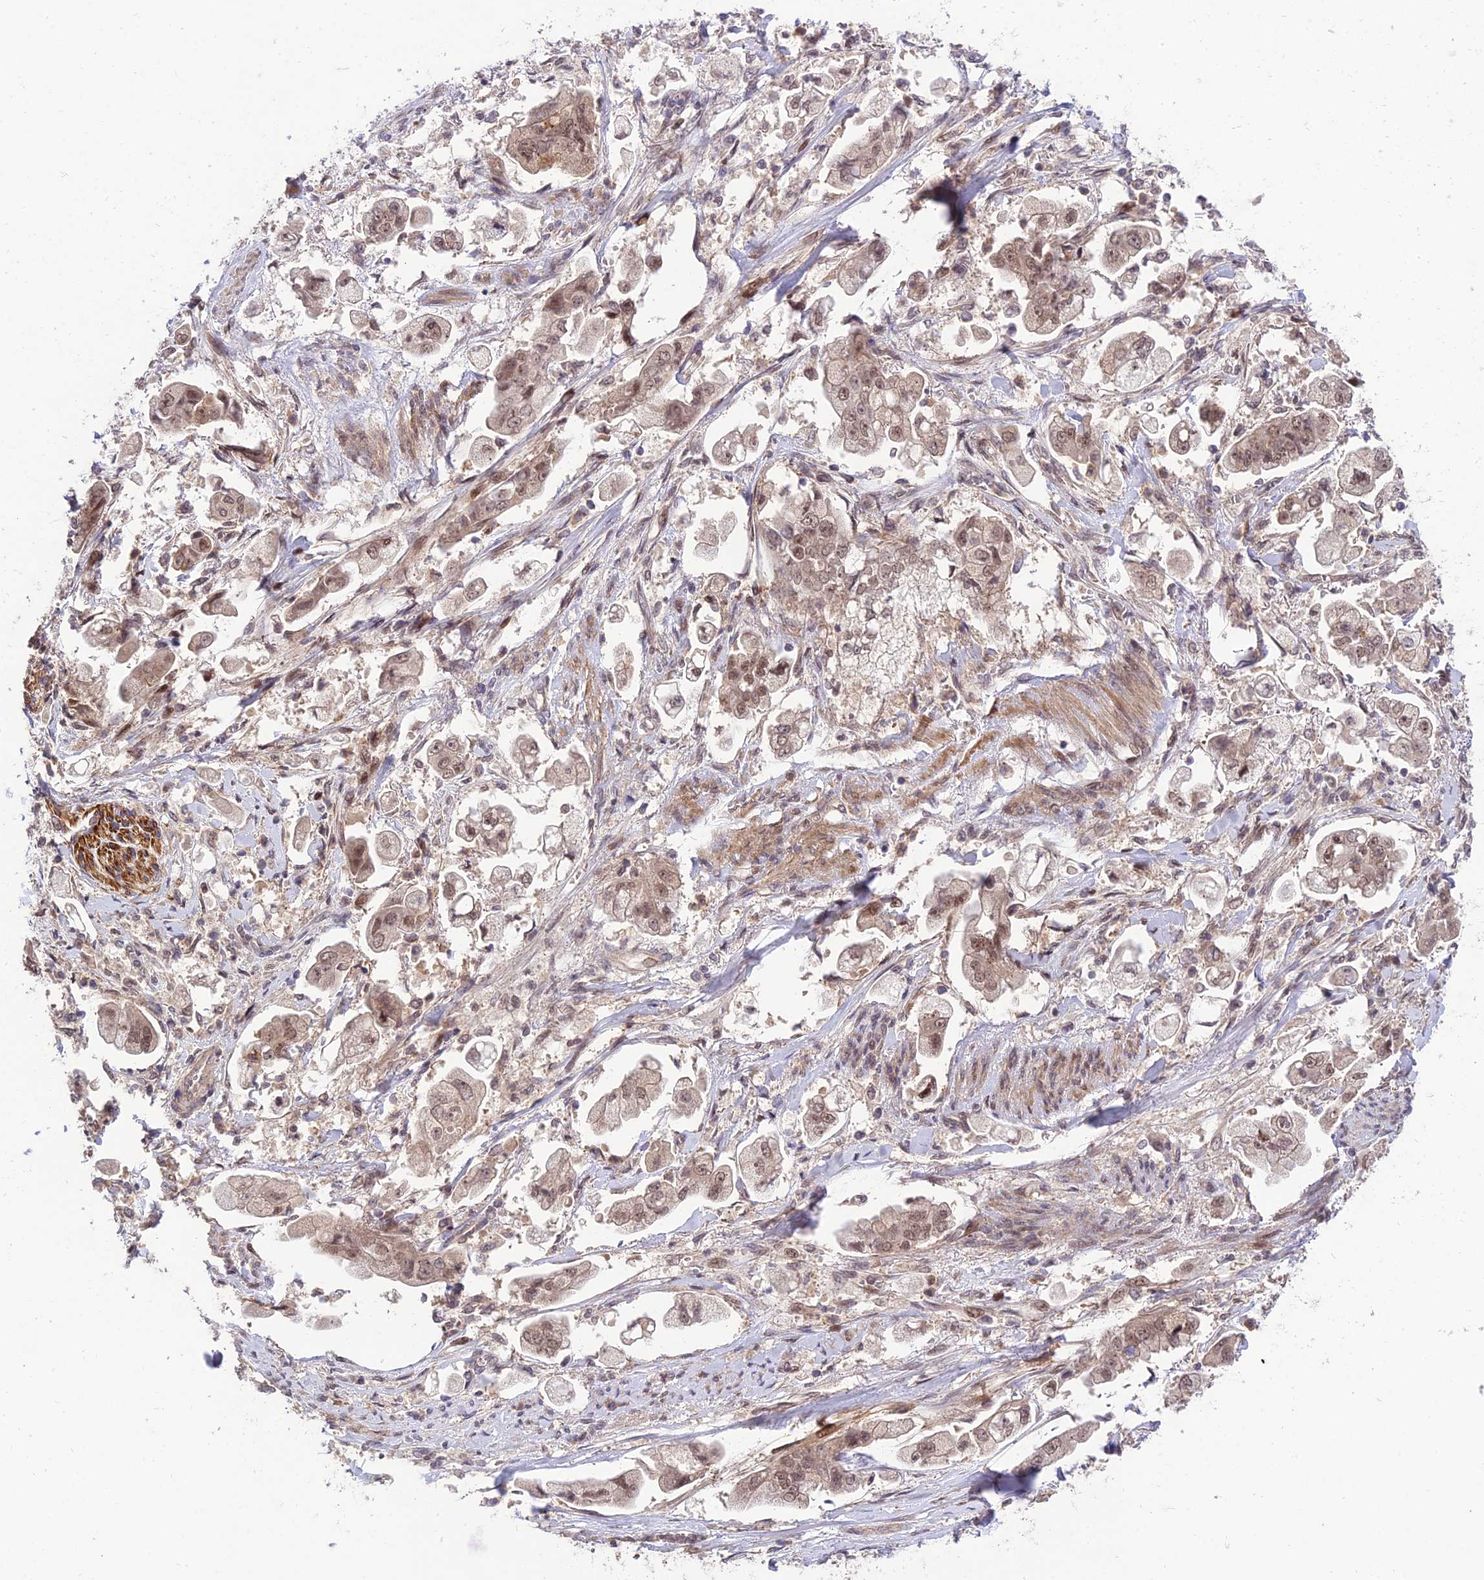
{"staining": {"intensity": "moderate", "quantity": ">75%", "location": "nuclear"}, "tissue": "stomach cancer", "cell_type": "Tumor cells", "image_type": "cancer", "snomed": [{"axis": "morphology", "description": "Adenocarcinoma, NOS"}, {"axis": "topography", "description": "Stomach"}], "caption": "Moderate nuclear protein staining is seen in approximately >75% of tumor cells in stomach cancer (adenocarcinoma). The protein of interest is stained brown, and the nuclei are stained in blue (DAB IHC with brightfield microscopy, high magnification).", "gene": "ZNF85", "patient": {"sex": "male", "age": 62}}